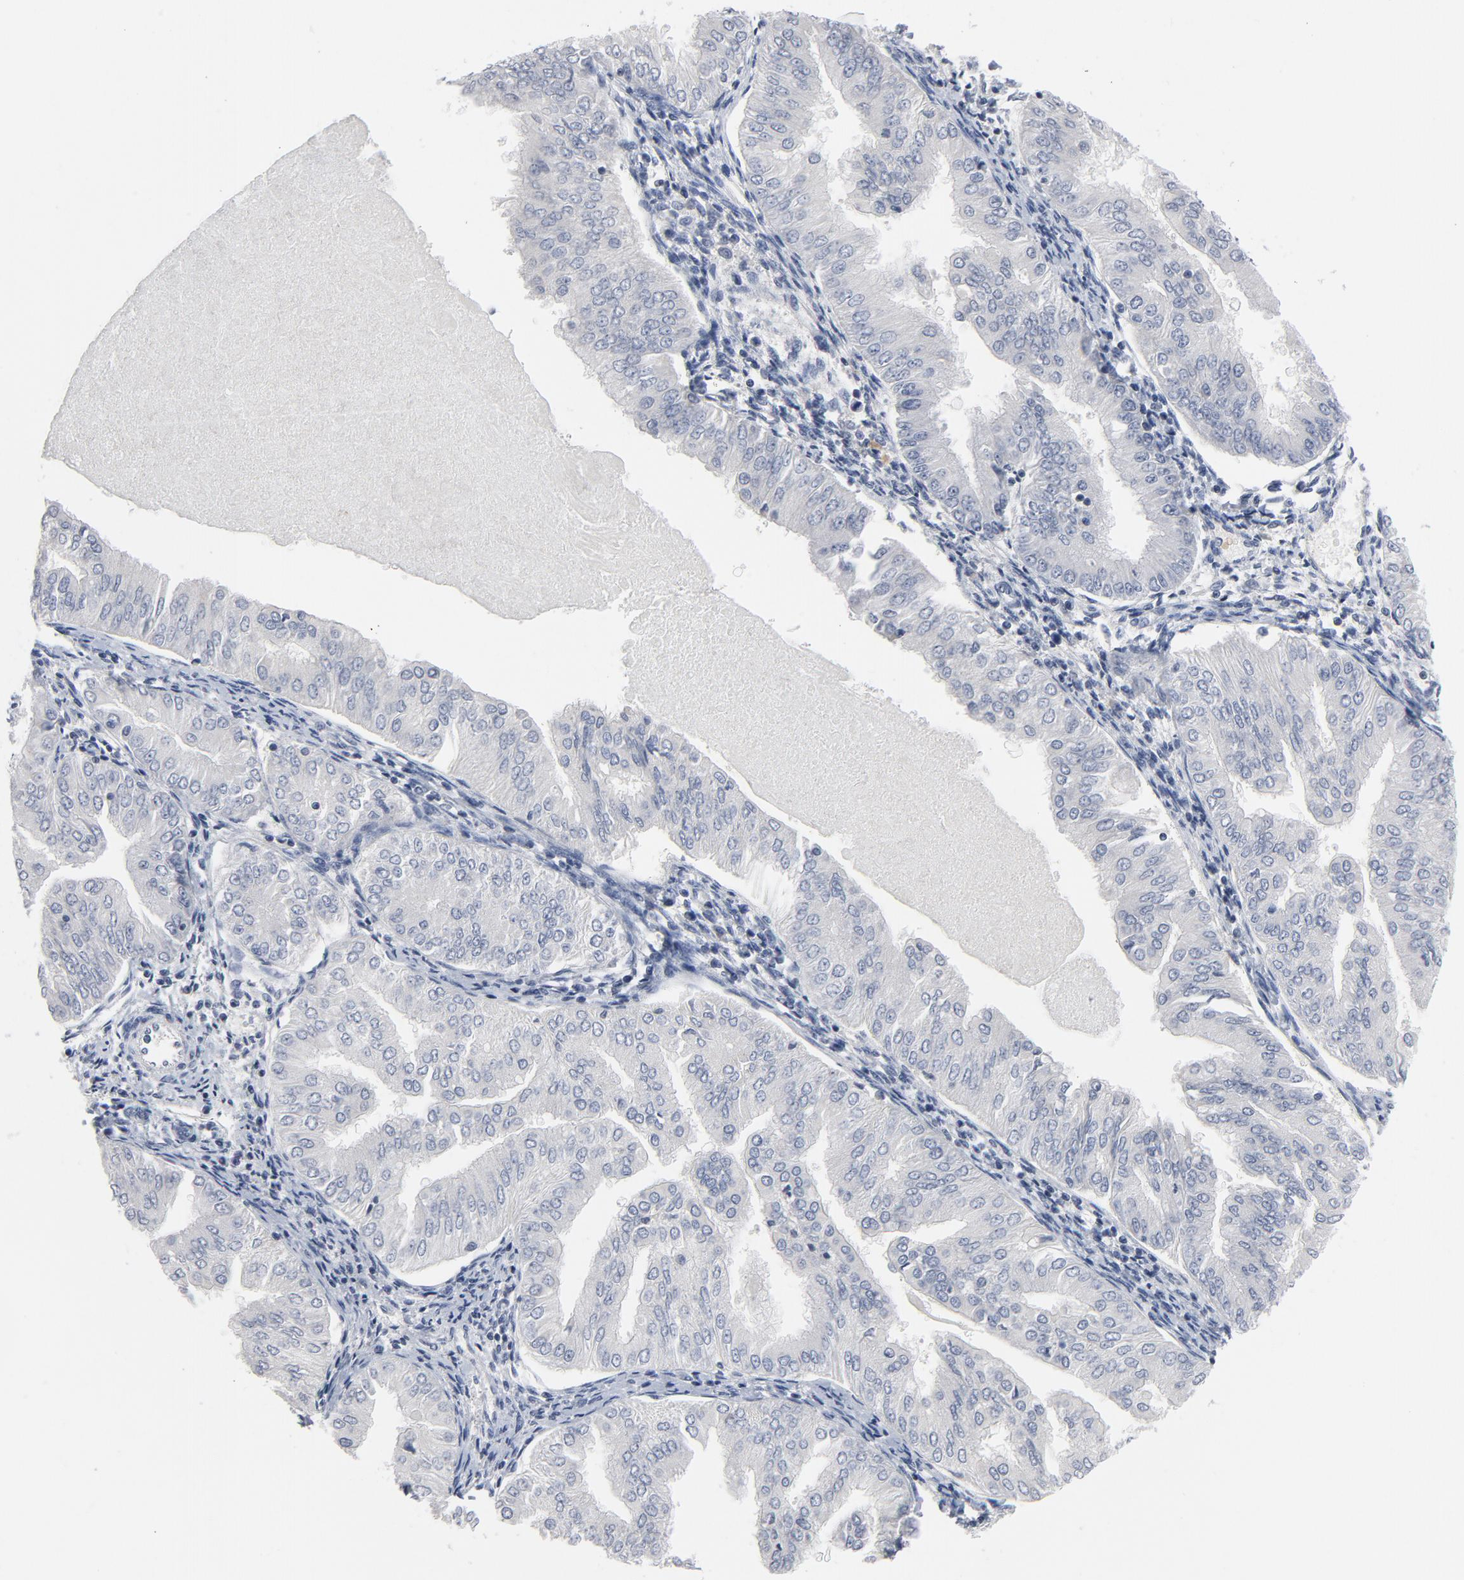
{"staining": {"intensity": "negative", "quantity": "none", "location": "none"}, "tissue": "endometrial cancer", "cell_type": "Tumor cells", "image_type": "cancer", "snomed": [{"axis": "morphology", "description": "Adenocarcinoma, NOS"}, {"axis": "topography", "description": "Endometrium"}], "caption": "High power microscopy micrograph of an immunohistochemistry (IHC) photomicrograph of endometrial adenocarcinoma, revealing no significant staining in tumor cells.", "gene": "TCL1A", "patient": {"sex": "female", "age": 53}}